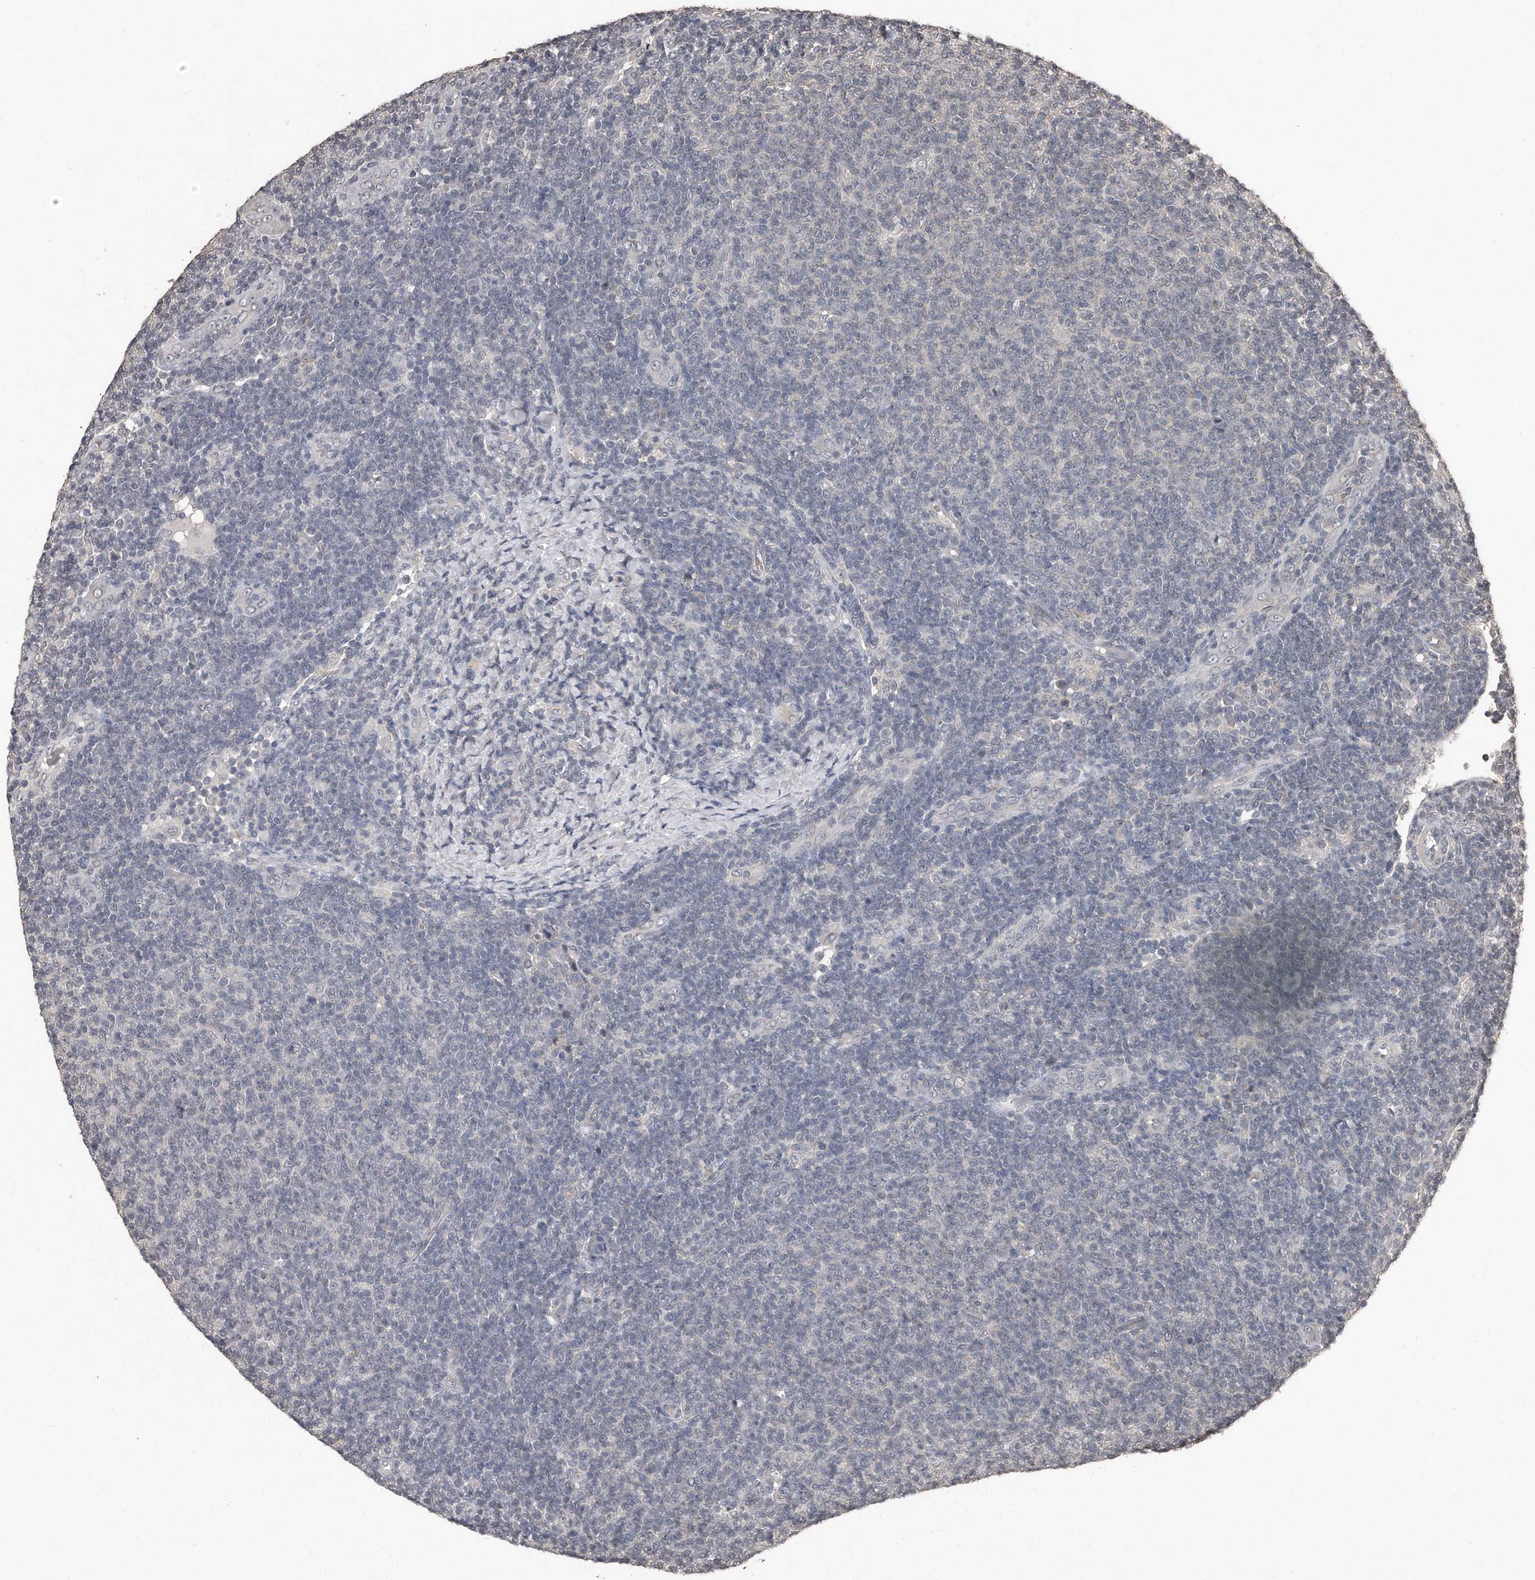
{"staining": {"intensity": "negative", "quantity": "none", "location": "none"}, "tissue": "lymphoma", "cell_type": "Tumor cells", "image_type": "cancer", "snomed": [{"axis": "morphology", "description": "Malignant lymphoma, non-Hodgkin's type, Low grade"}, {"axis": "topography", "description": "Lymph node"}], "caption": "An immunohistochemistry micrograph of lymphoma is shown. There is no staining in tumor cells of lymphoma. Nuclei are stained in blue.", "gene": "GRB10", "patient": {"sex": "male", "age": 66}}